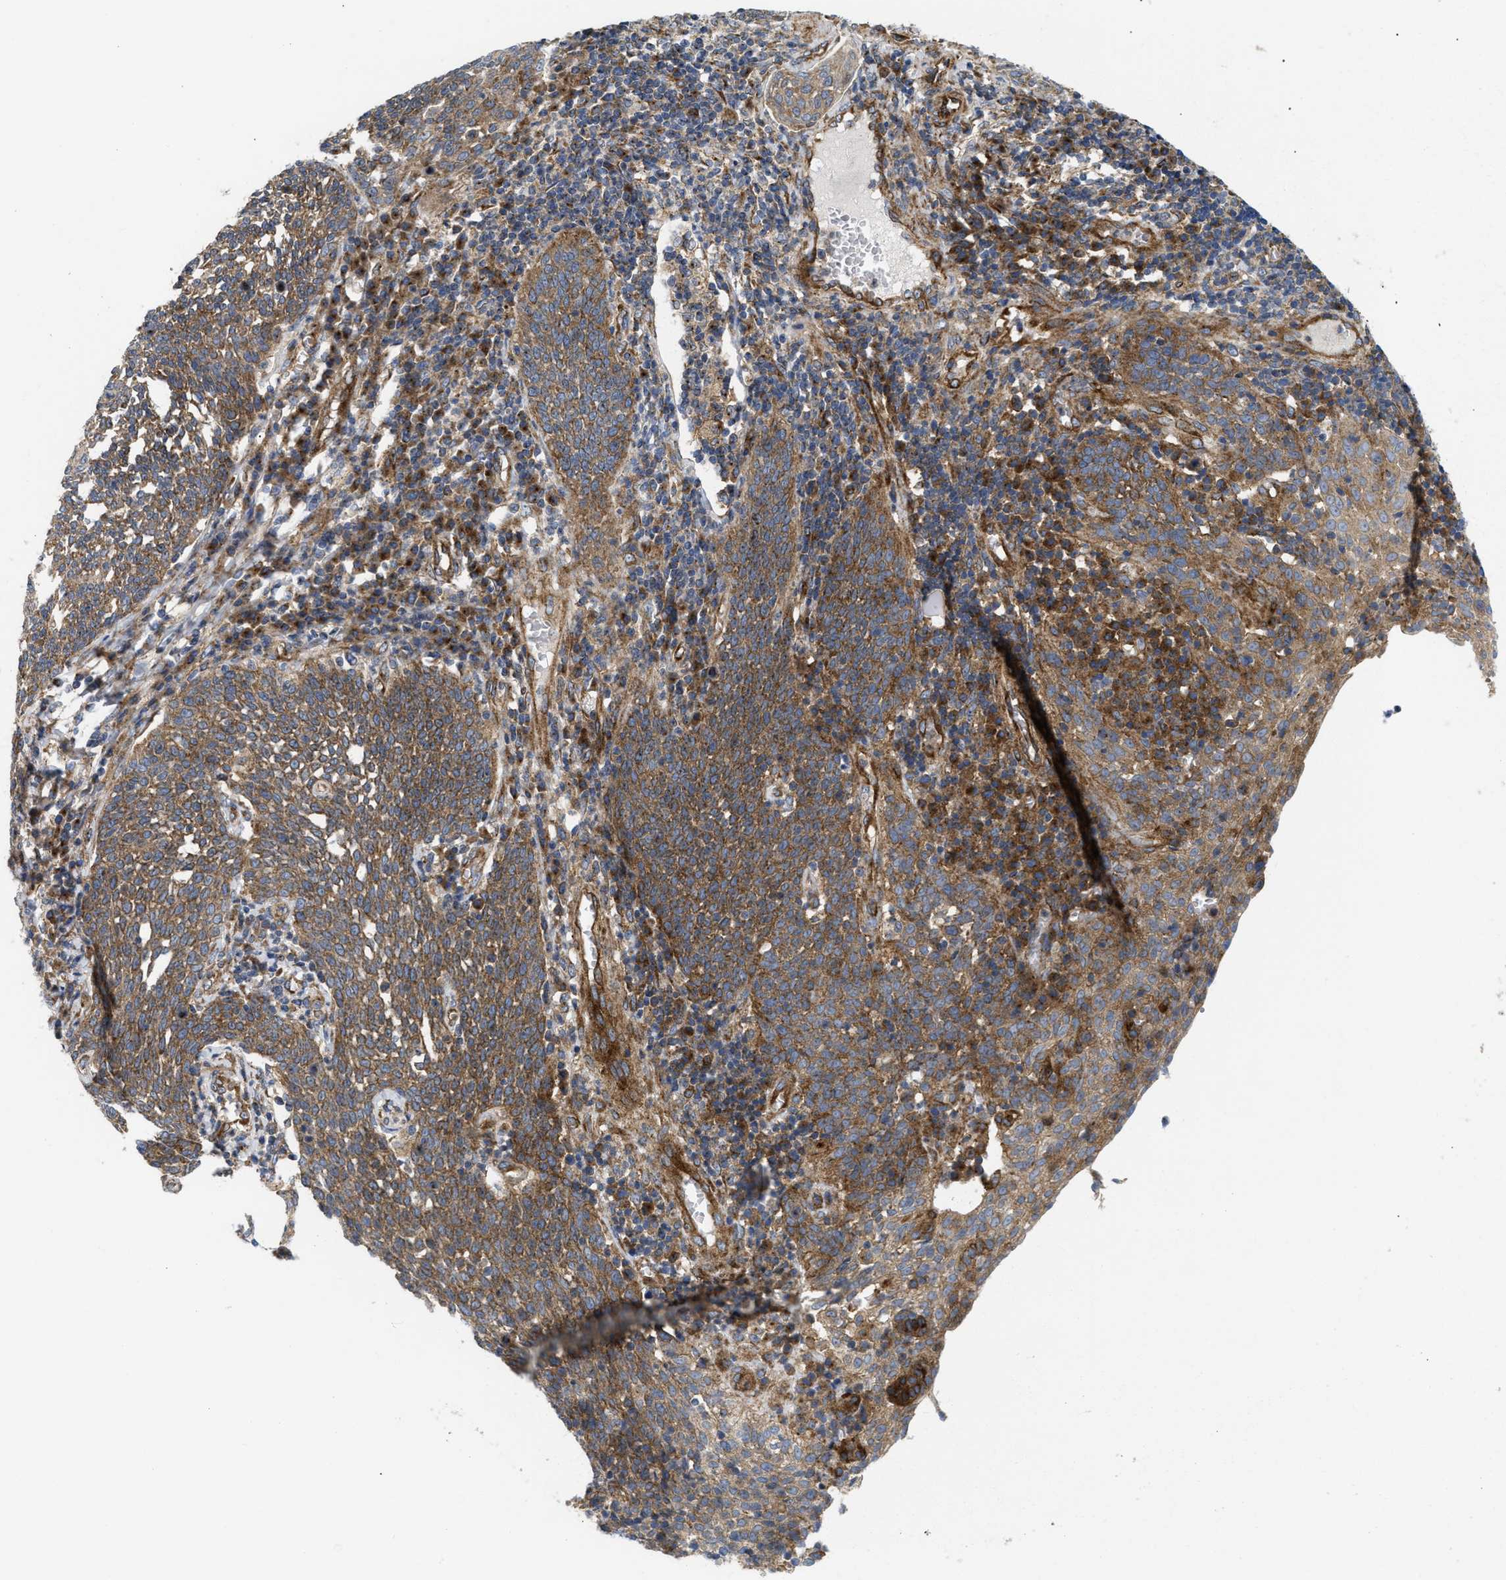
{"staining": {"intensity": "moderate", "quantity": ">75%", "location": "cytoplasmic/membranous"}, "tissue": "cervical cancer", "cell_type": "Tumor cells", "image_type": "cancer", "snomed": [{"axis": "morphology", "description": "Squamous cell carcinoma, NOS"}, {"axis": "topography", "description": "Cervix"}], "caption": "Protein staining exhibits moderate cytoplasmic/membranous expression in about >75% of tumor cells in cervical cancer (squamous cell carcinoma).", "gene": "DCTN4", "patient": {"sex": "female", "age": 34}}